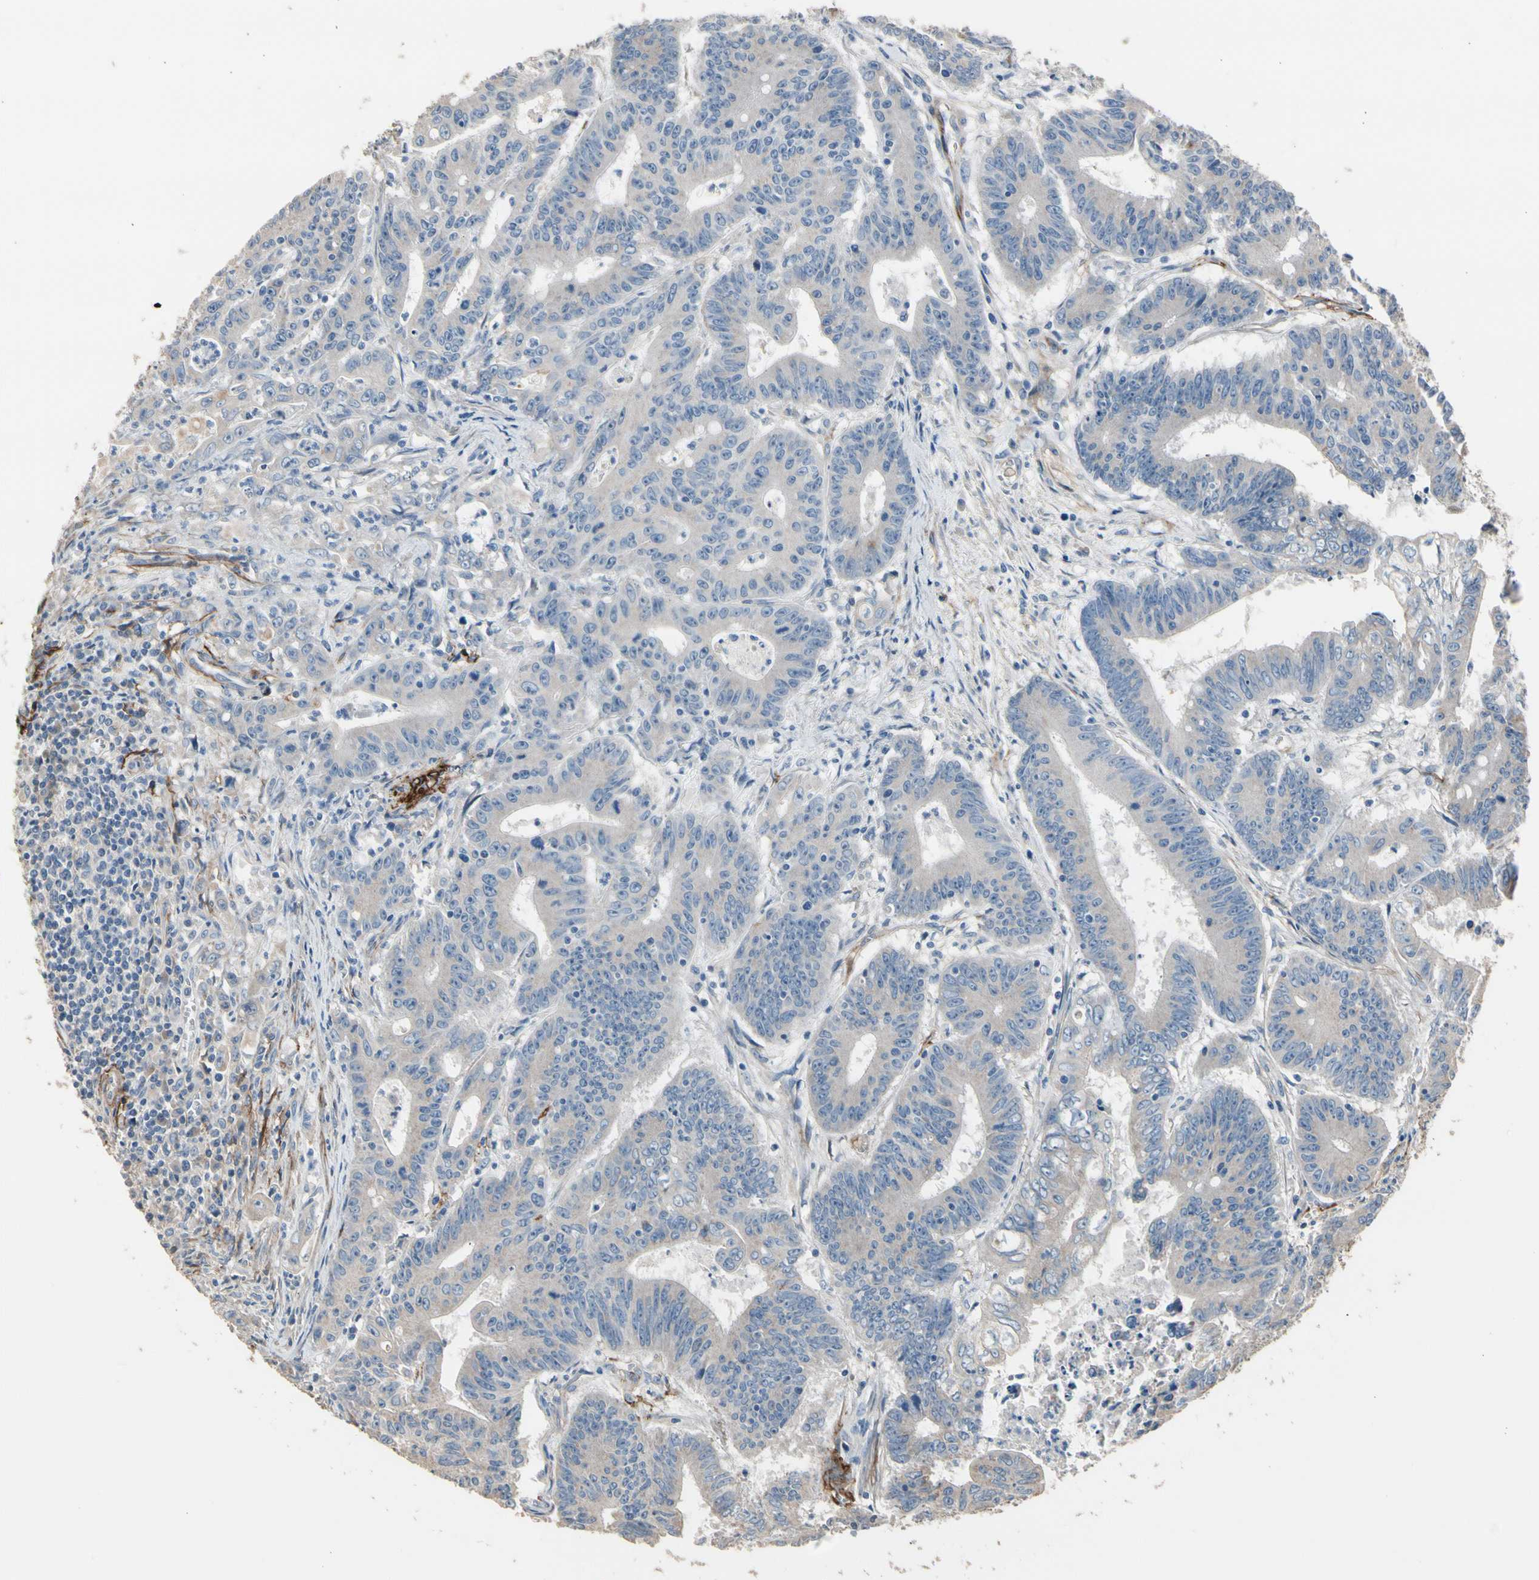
{"staining": {"intensity": "weak", "quantity": "25%-75%", "location": "cytoplasmic/membranous"}, "tissue": "colorectal cancer", "cell_type": "Tumor cells", "image_type": "cancer", "snomed": [{"axis": "morphology", "description": "Adenocarcinoma, NOS"}, {"axis": "topography", "description": "Colon"}], "caption": "Colorectal adenocarcinoma was stained to show a protein in brown. There is low levels of weak cytoplasmic/membranous positivity in approximately 25%-75% of tumor cells.", "gene": "SUSD2", "patient": {"sex": "male", "age": 45}}